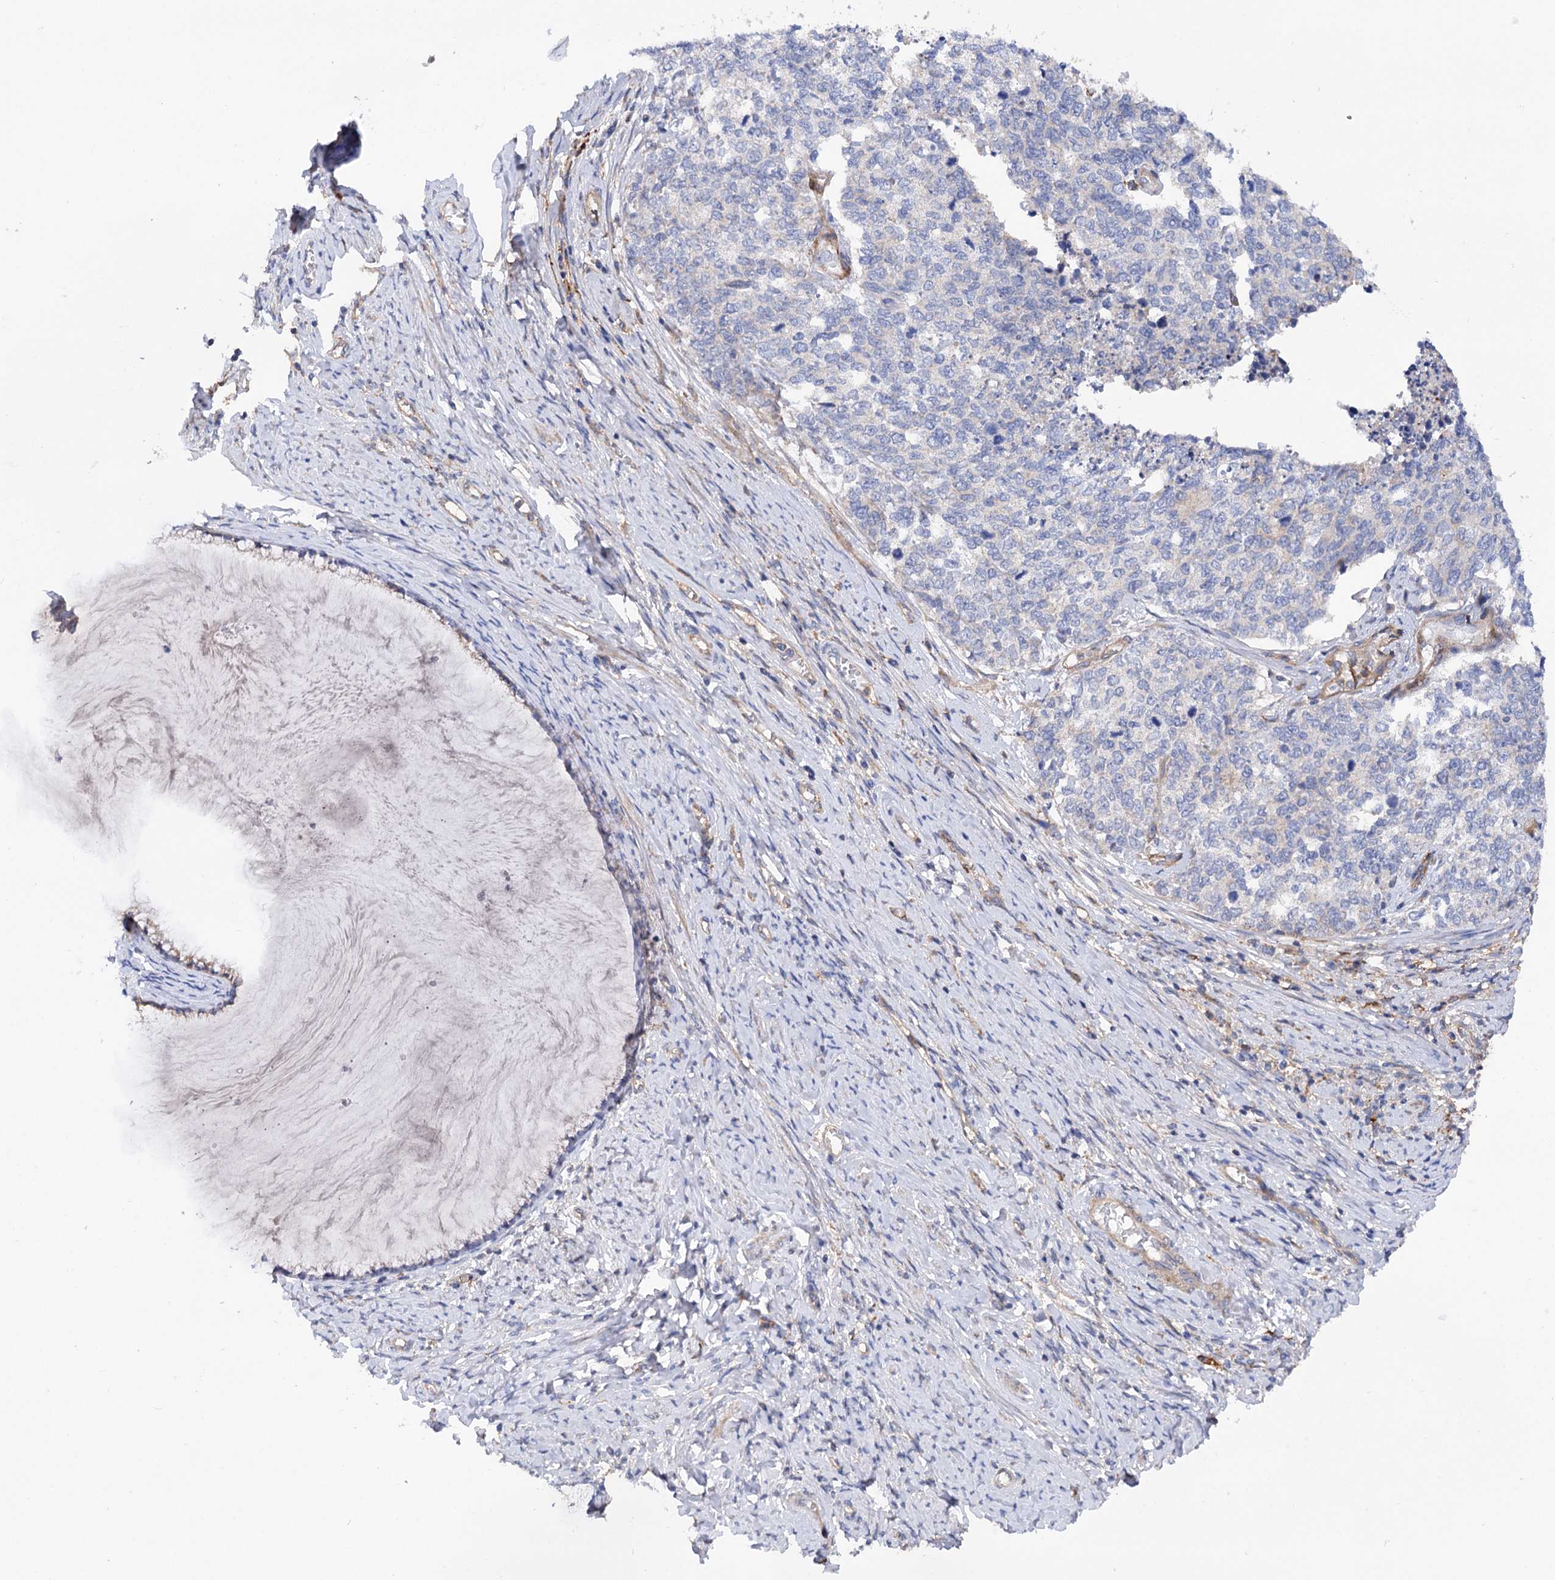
{"staining": {"intensity": "negative", "quantity": "none", "location": "none"}, "tissue": "cervical cancer", "cell_type": "Tumor cells", "image_type": "cancer", "snomed": [{"axis": "morphology", "description": "Squamous cell carcinoma, NOS"}, {"axis": "topography", "description": "Cervix"}], "caption": "Immunohistochemistry of cervical squamous cell carcinoma exhibits no positivity in tumor cells.", "gene": "CSAD", "patient": {"sex": "female", "age": 63}}